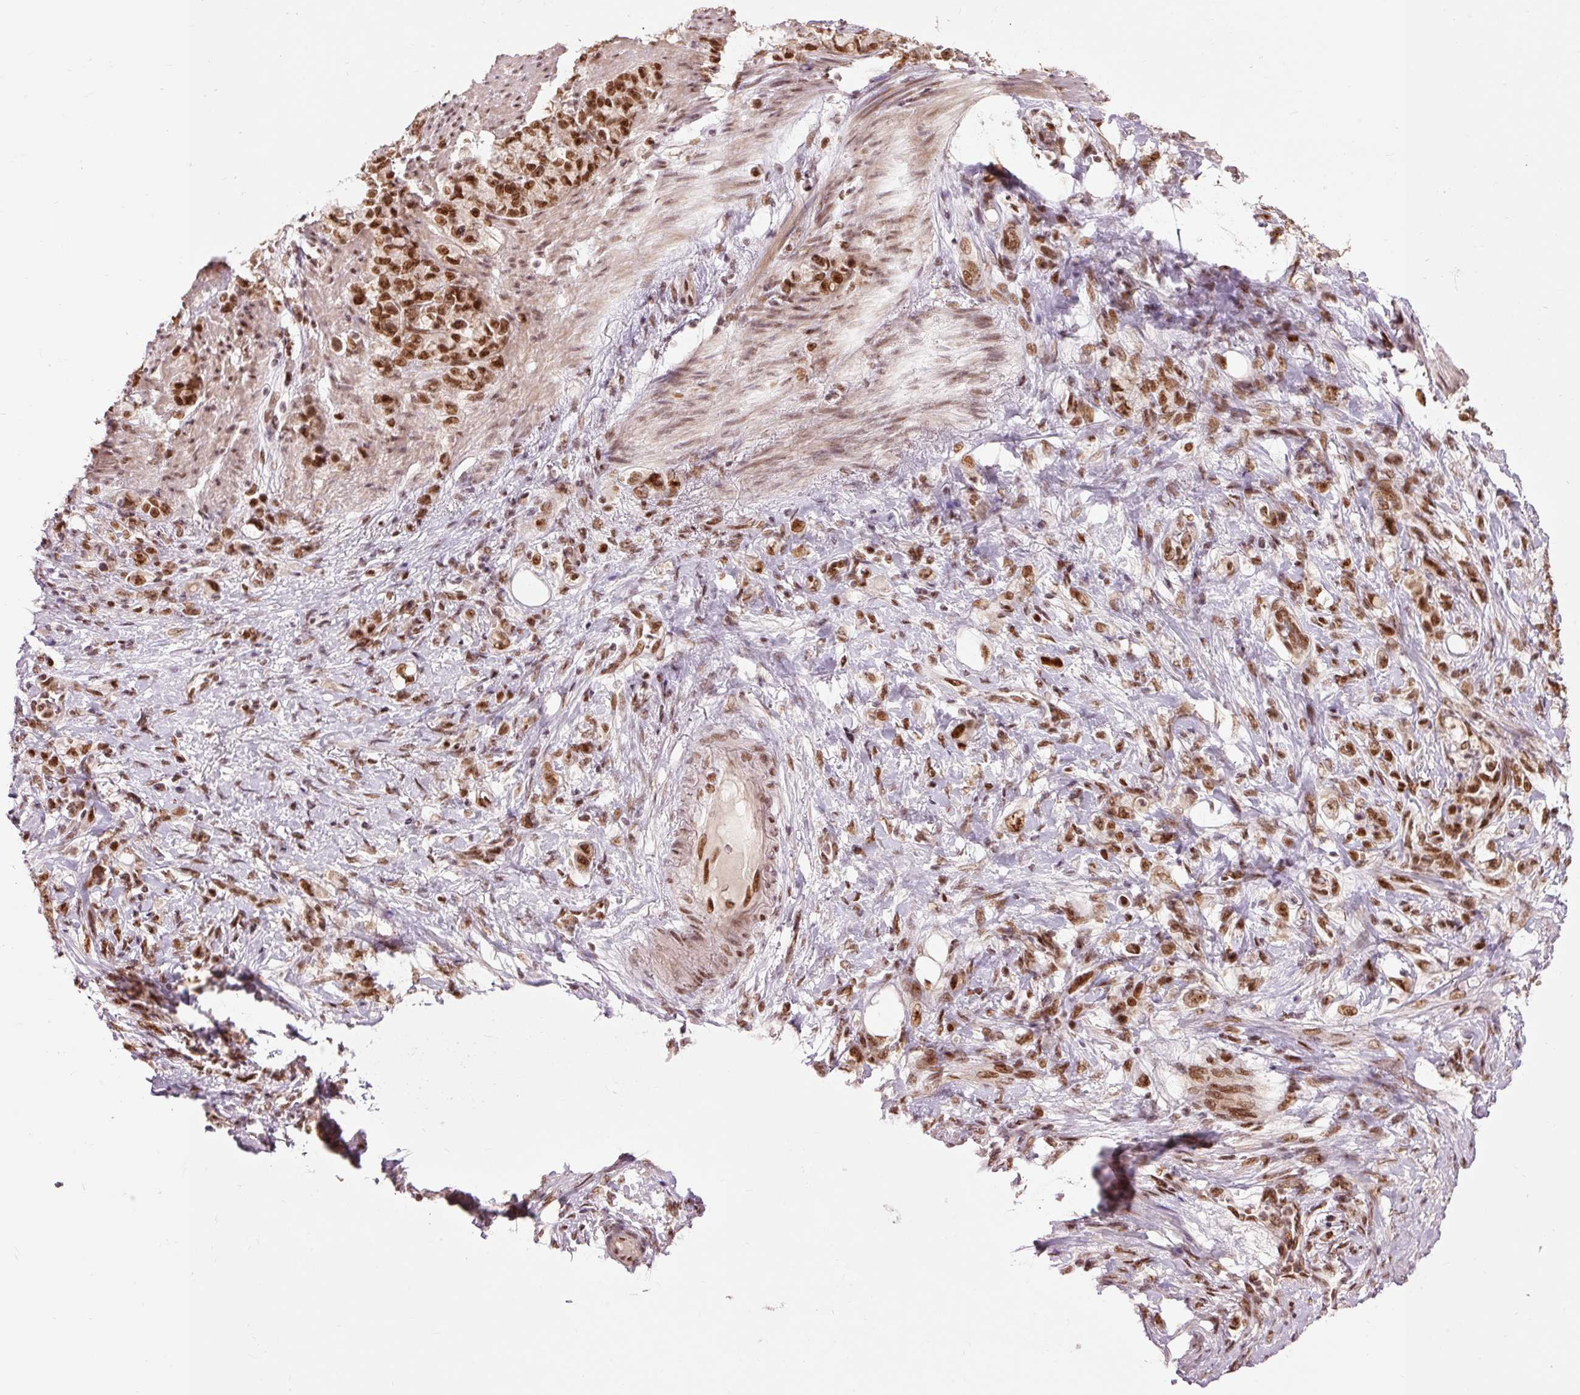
{"staining": {"intensity": "strong", "quantity": ">75%", "location": "nuclear"}, "tissue": "stomach cancer", "cell_type": "Tumor cells", "image_type": "cancer", "snomed": [{"axis": "morphology", "description": "Adenocarcinoma, NOS"}, {"axis": "topography", "description": "Stomach"}], "caption": "An image showing strong nuclear staining in approximately >75% of tumor cells in stomach cancer (adenocarcinoma), as visualized by brown immunohistochemical staining.", "gene": "ZBTB44", "patient": {"sex": "female", "age": 79}}